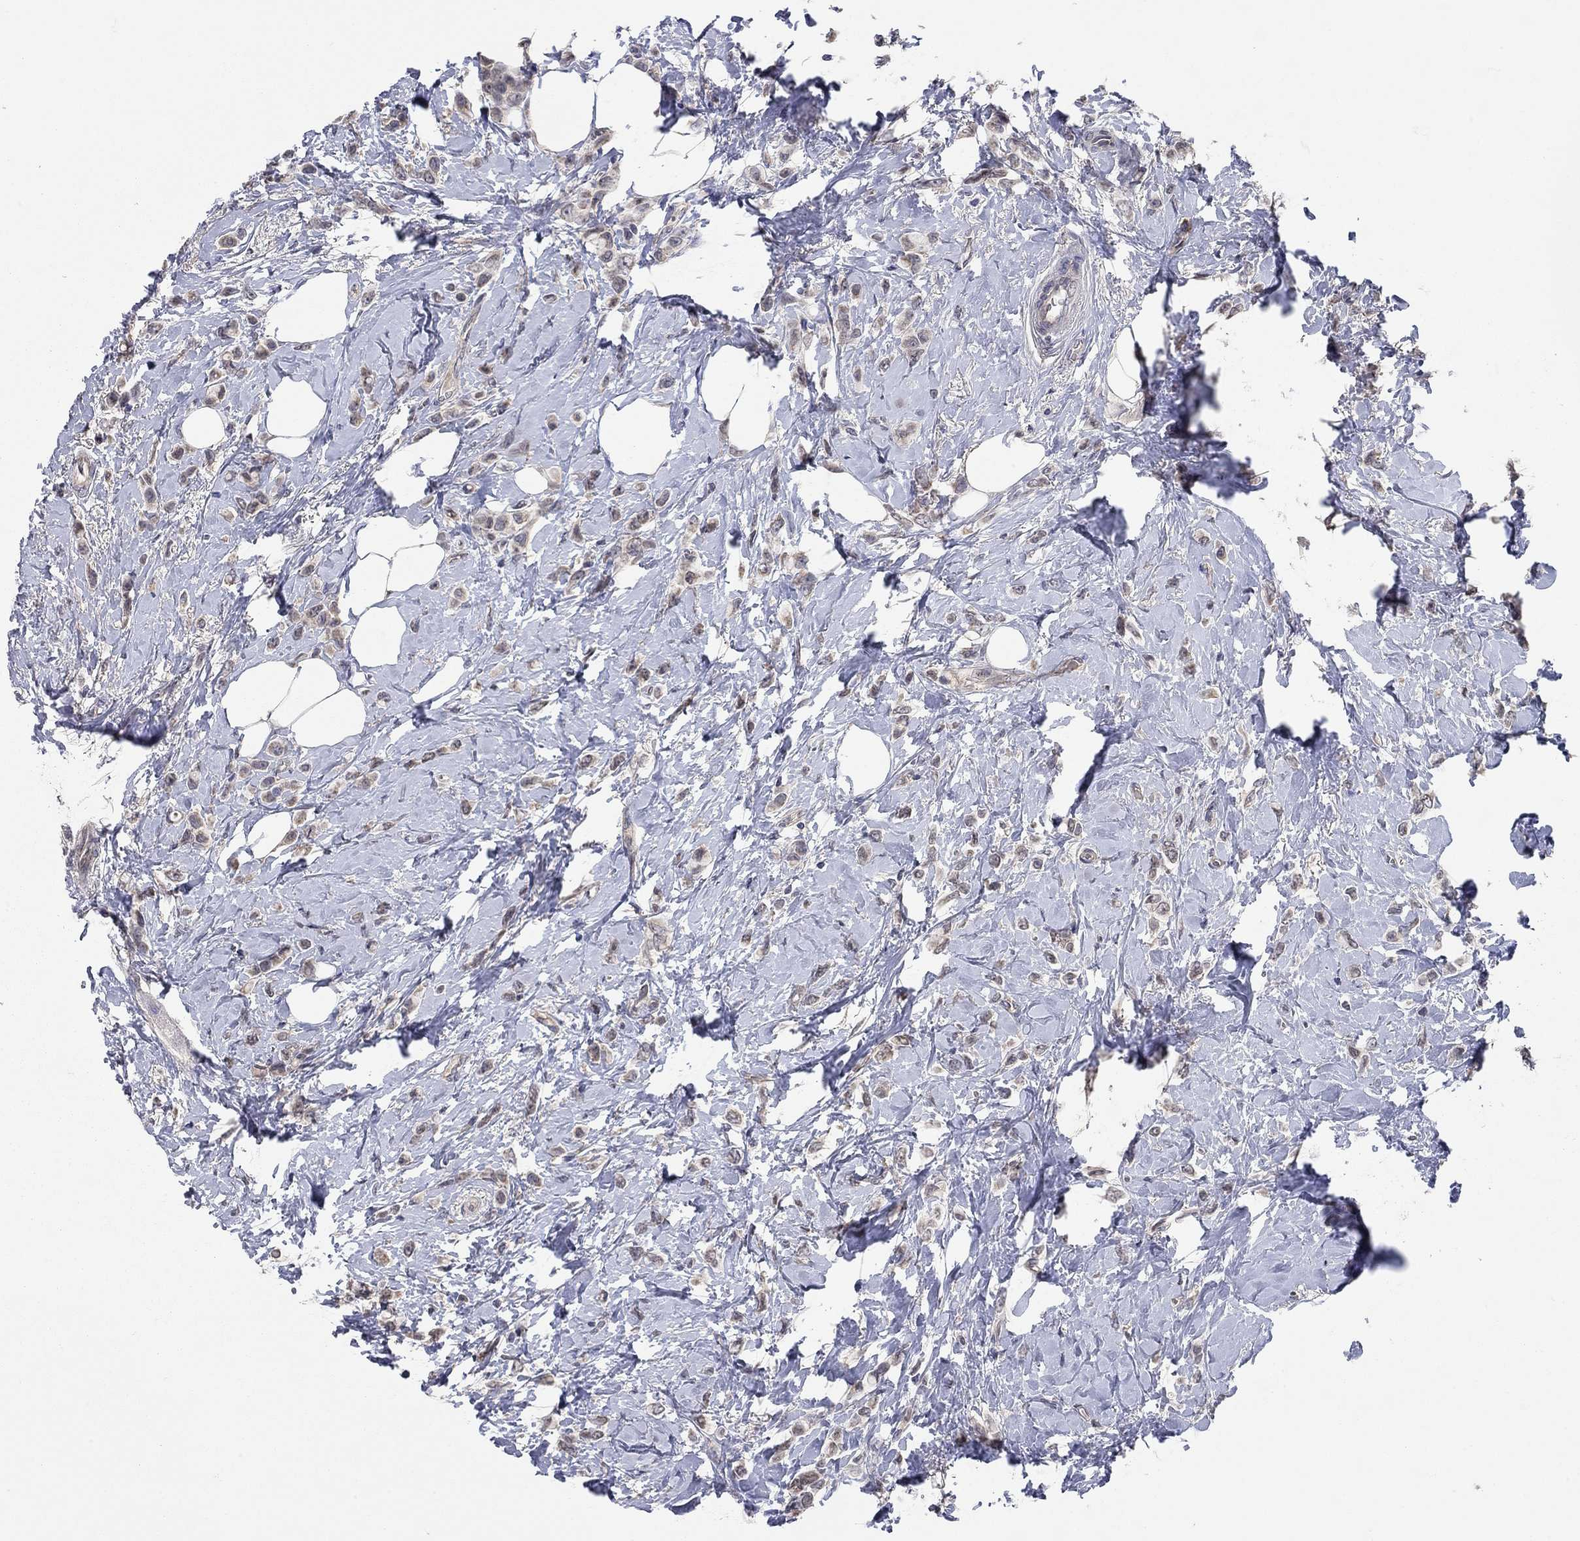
{"staining": {"intensity": "weak", "quantity": "25%-75%", "location": "cytoplasmic/membranous"}, "tissue": "breast cancer", "cell_type": "Tumor cells", "image_type": "cancer", "snomed": [{"axis": "morphology", "description": "Lobular carcinoma"}, {"axis": "topography", "description": "Breast"}], "caption": "Immunohistochemical staining of breast lobular carcinoma exhibits low levels of weak cytoplasmic/membranous staining in about 25%-75% of tumor cells.", "gene": "WASF3", "patient": {"sex": "female", "age": 66}}